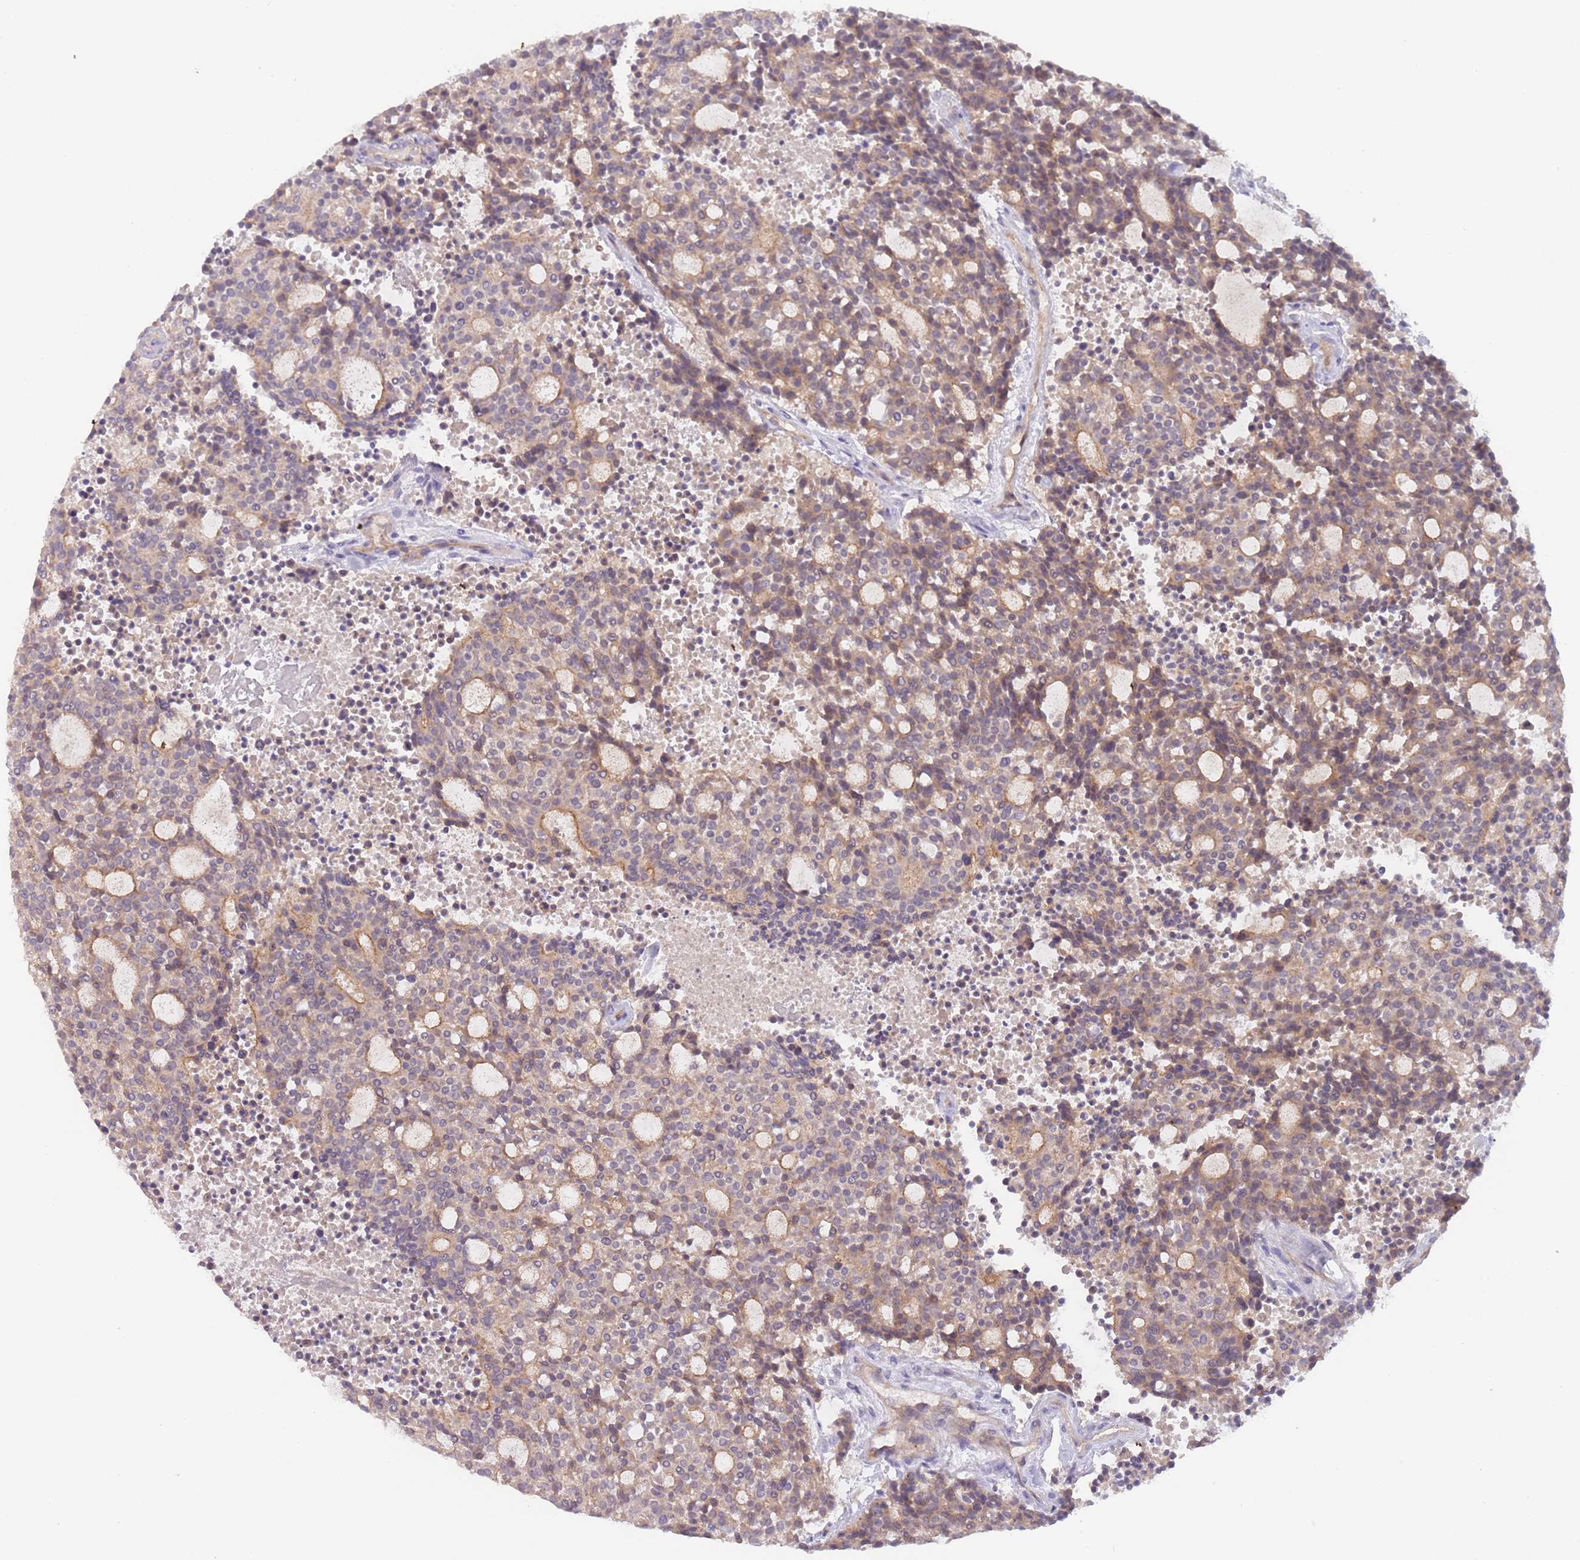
{"staining": {"intensity": "weak", "quantity": ">75%", "location": "cytoplasmic/membranous"}, "tissue": "carcinoid", "cell_type": "Tumor cells", "image_type": "cancer", "snomed": [{"axis": "morphology", "description": "Carcinoid, malignant, NOS"}, {"axis": "topography", "description": "Pancreas"}], "caption": "High-power microscopy captured an IHC image of carcinoid, revealing weak cytoplasmic/membranous staining in about >75% of tumor cells.", "gene": "SAV1", "patient": {"sex": "female", "age": 54}}